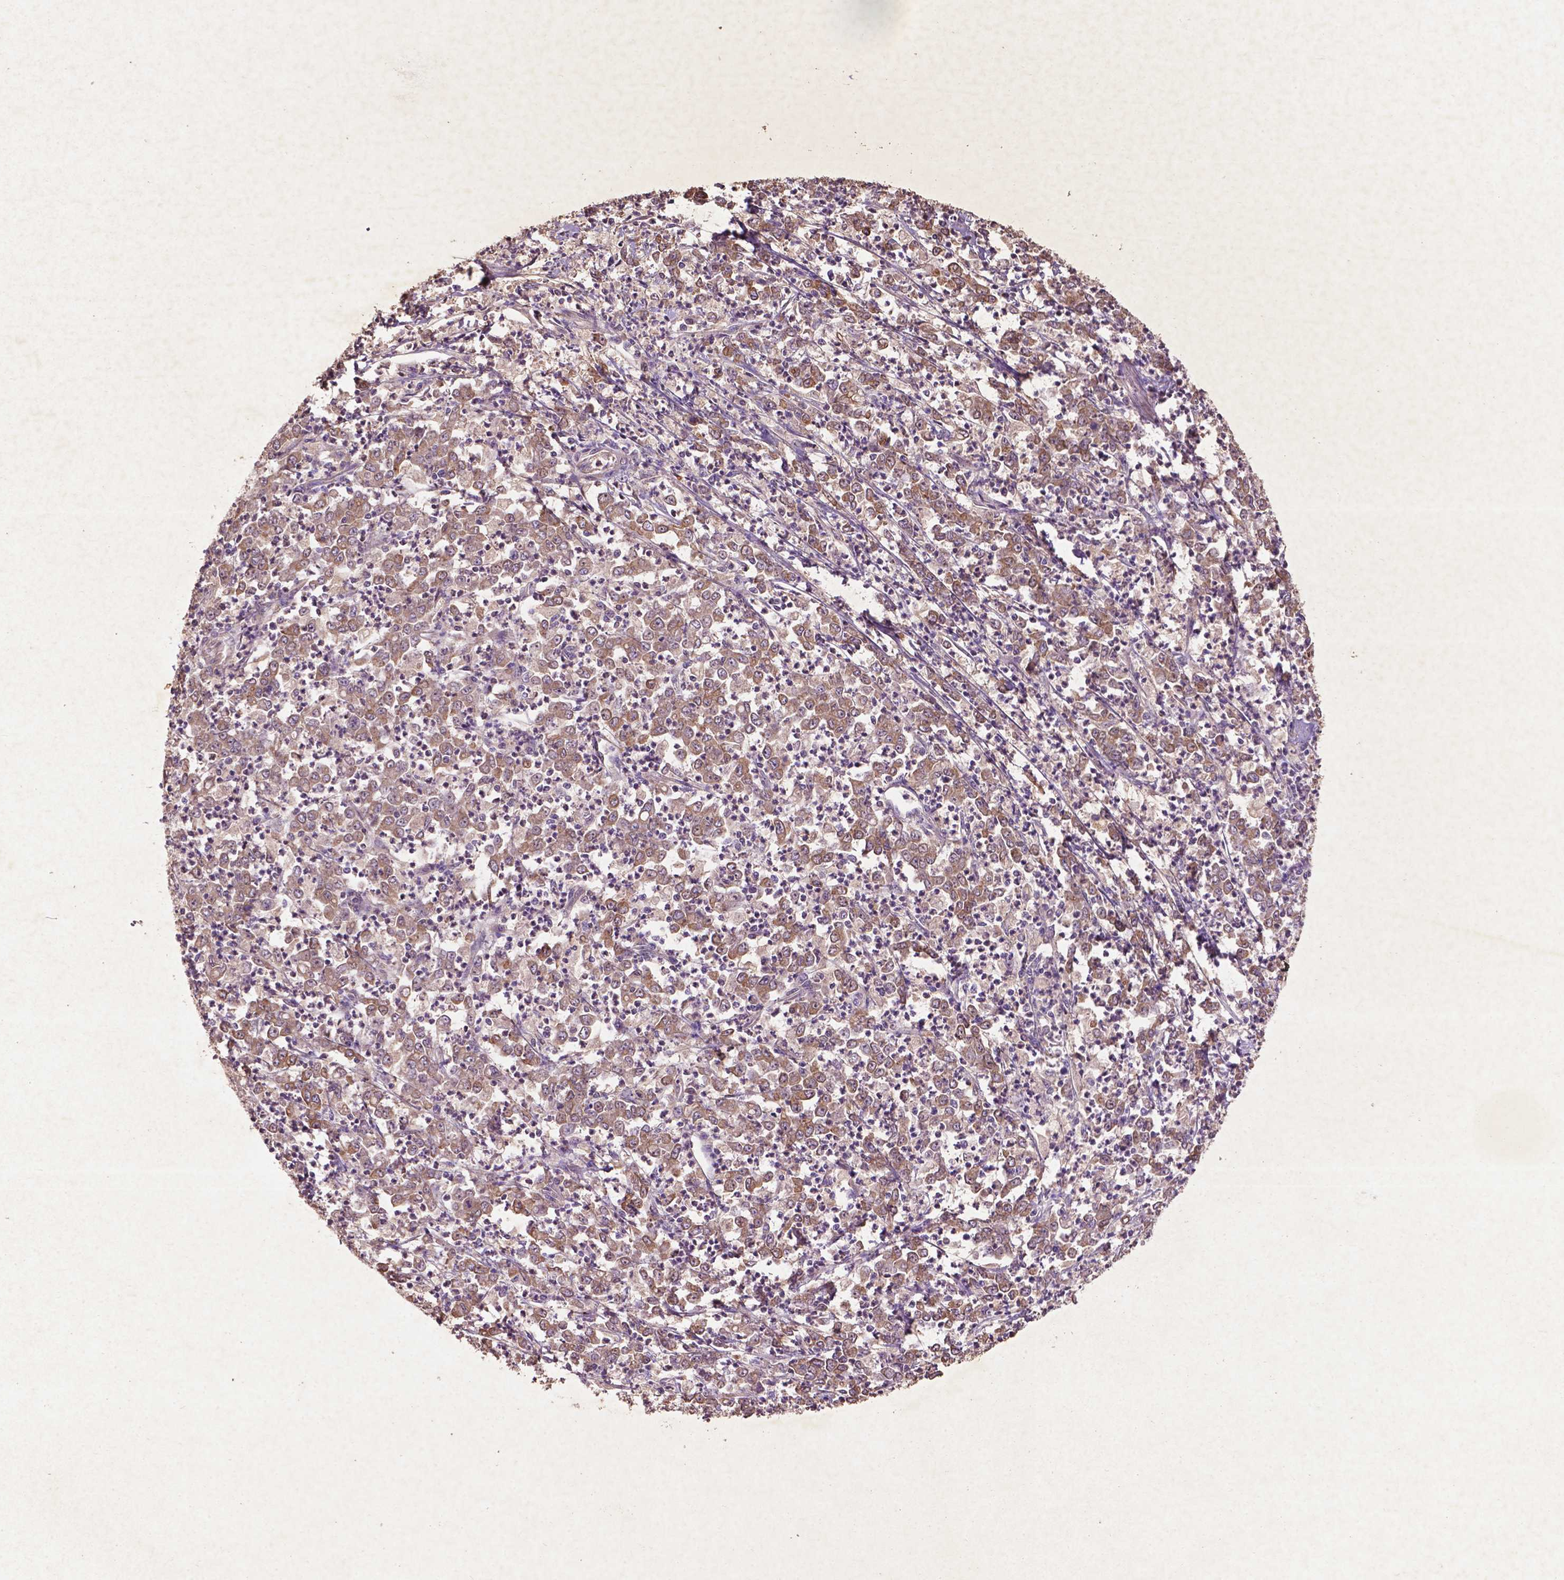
{"staining": {"intensity": "moderate", "quantity": ">75%", "location": "cytoplasmic/membranous"}, "tissue": "stomach cancer", "cell_type": "Tumor cells", "image_type": "cancer", "snomed": [{"axis": "morphology", "description": "Adenocarcinoma, NOS"}, {"axis": "topography", "description": "Stomach, lower"}], "caption": "This is a photomicrograph of IHC staining of stomach adenocarcinoma, which shows moderate expression in the cytoplasmic/membranous of tumor cells.", "gene": "COQ2", "patient": {"sex": "female", "age": 71}}